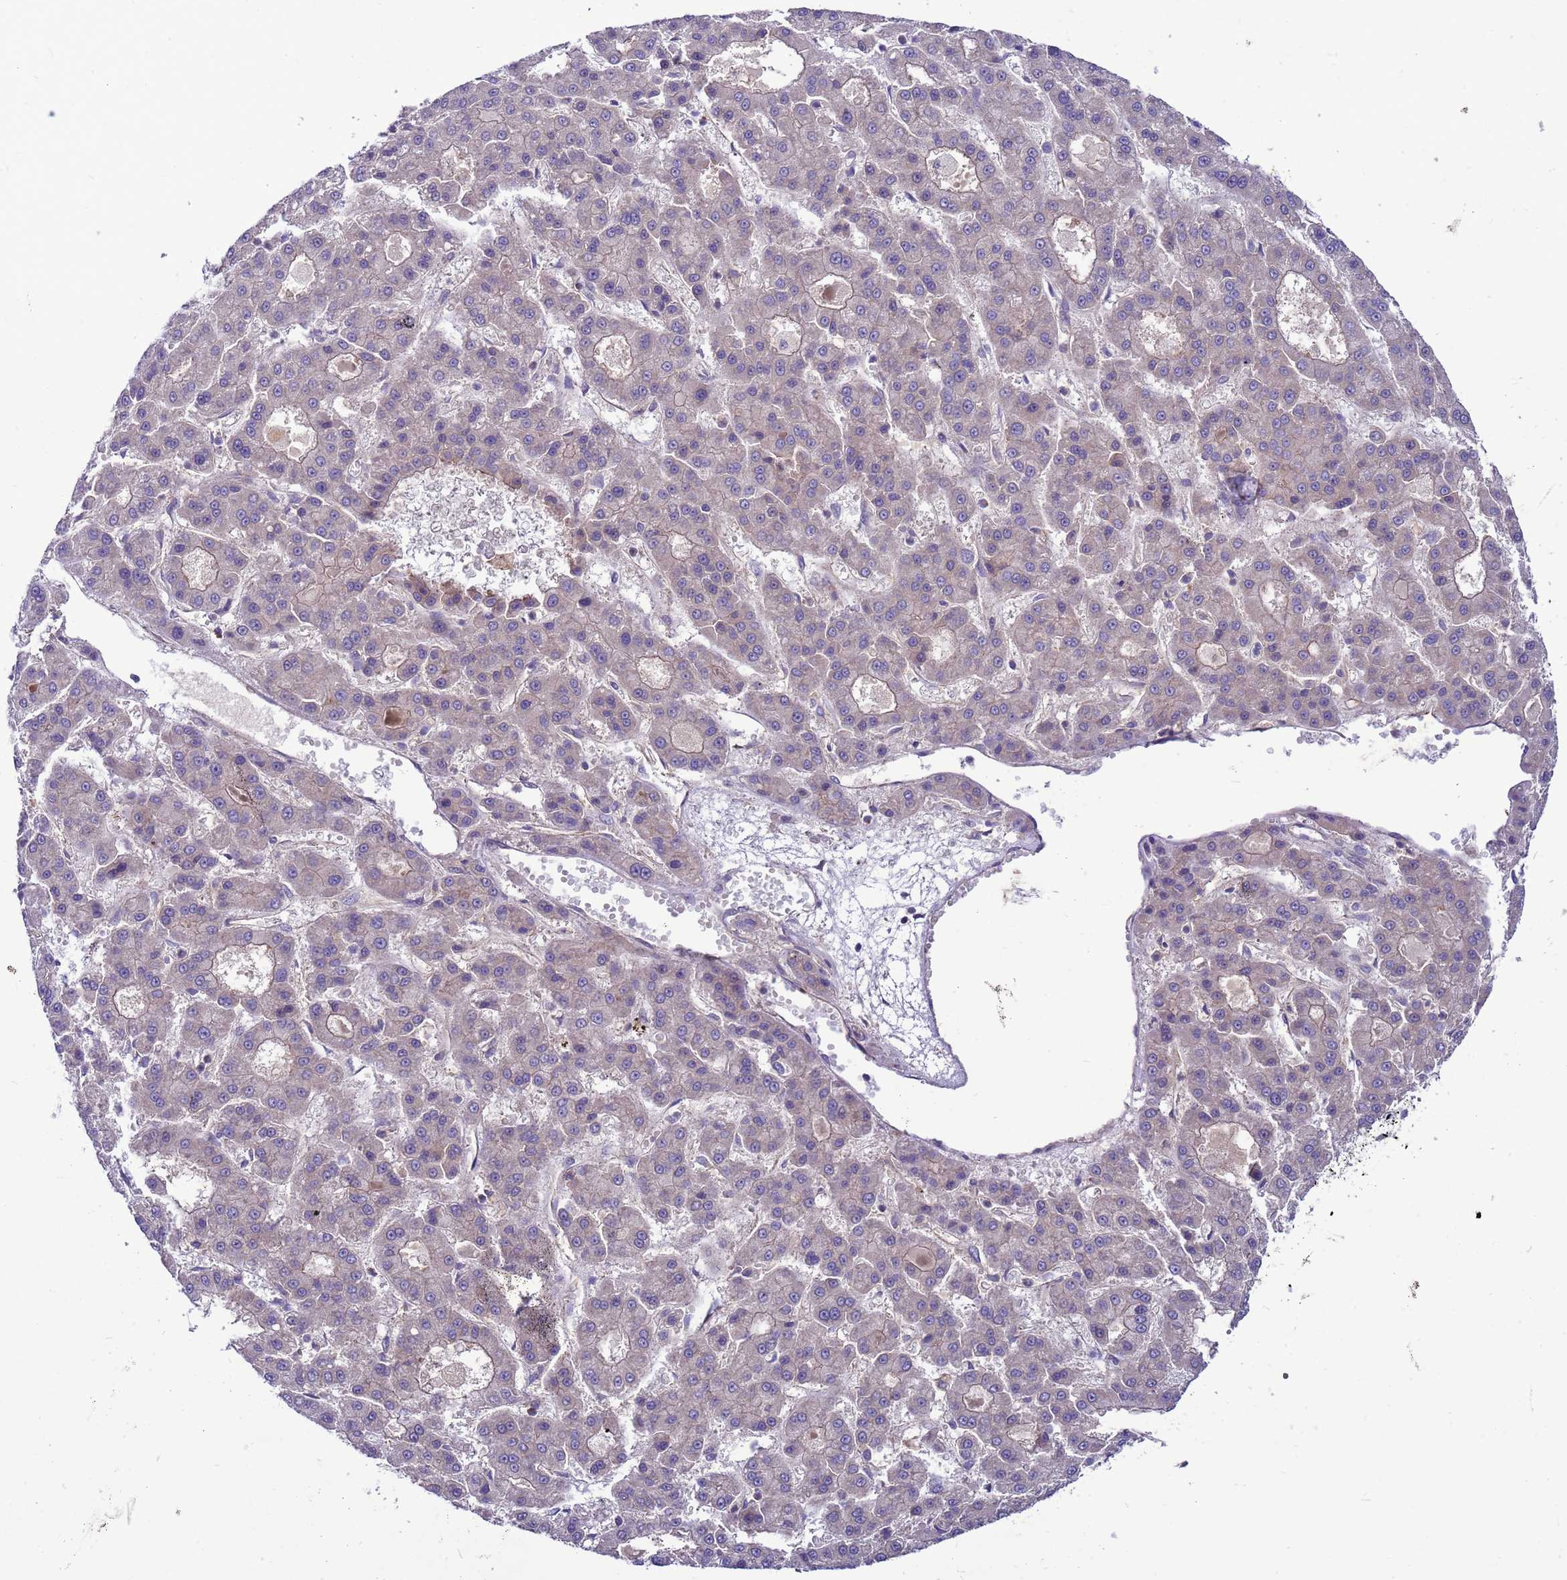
{"staining": {"intensity": "negative", "quantity": "none", "location": "none"}, "tissue": "liver cancer", "cell_type": "Tumor cells", "image_type": "cancer", "snomed": [{"axis": "morphology", "description": "Carcinoma, Hepatocellular, NOS"}, {"axis": "topography", "description": "Liver"}], "caption": "Tumor cells show no significant protein staining in liver cancer.", "gene": "SMCO3", "patient": {"sex": "male", "age": 70}}